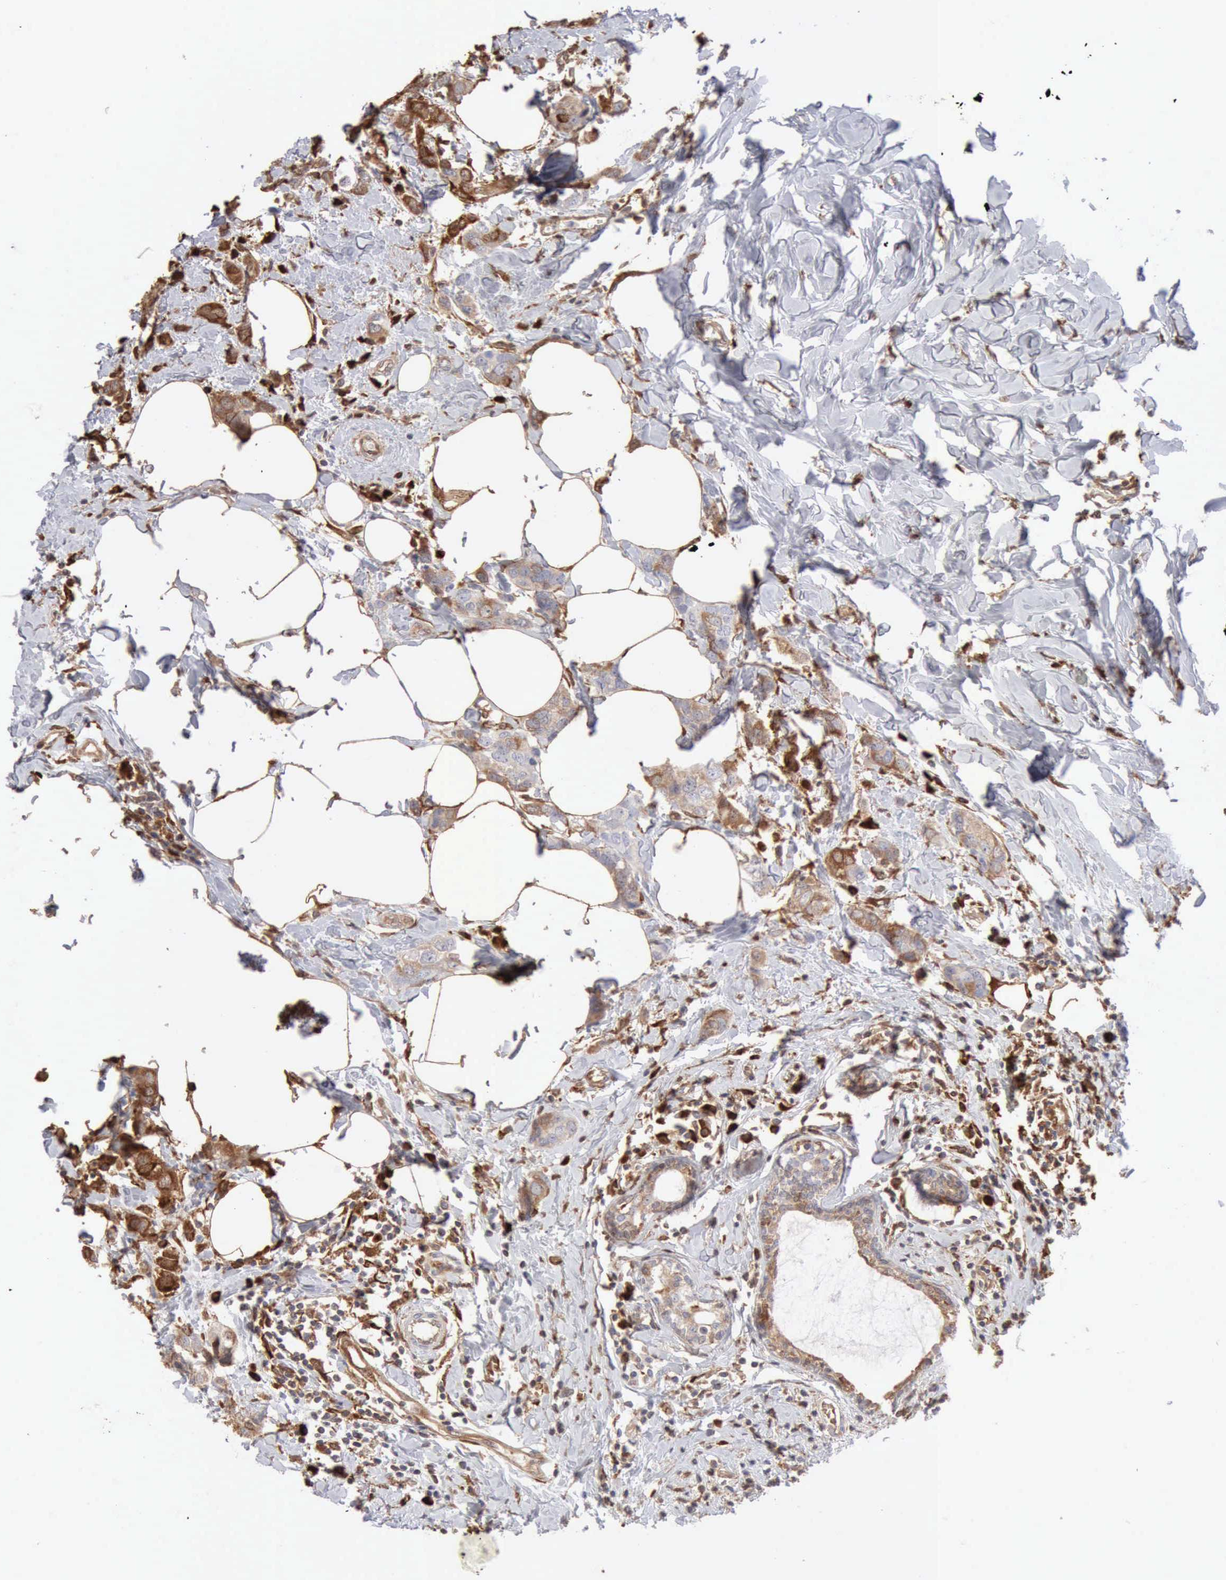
{"staining": {"intensity": "strong", "quantity": ">75%", "location": "cytoplasmic/membranous"}, "tissue": "breast cancer", "cell_type": "Tumor cells", "image_type": "cancer", "snomed": [{"axis": "morphology", "description": "Normal tissue, NOS"}, {"axis": "morphology", "description": "Duct carcinoma"}, {"axis": "topography", "description": "Breast"}], "caption": "This photomicrograph displays breast cancer stained with IHC to label a protein in brown. The cytoplasmic/membranous of tumor cells show strong positivity for the protein. Nuclei are counter-stained blue.", "gene": "APOL2", "patient": {"sex": "female", "age": 50}}